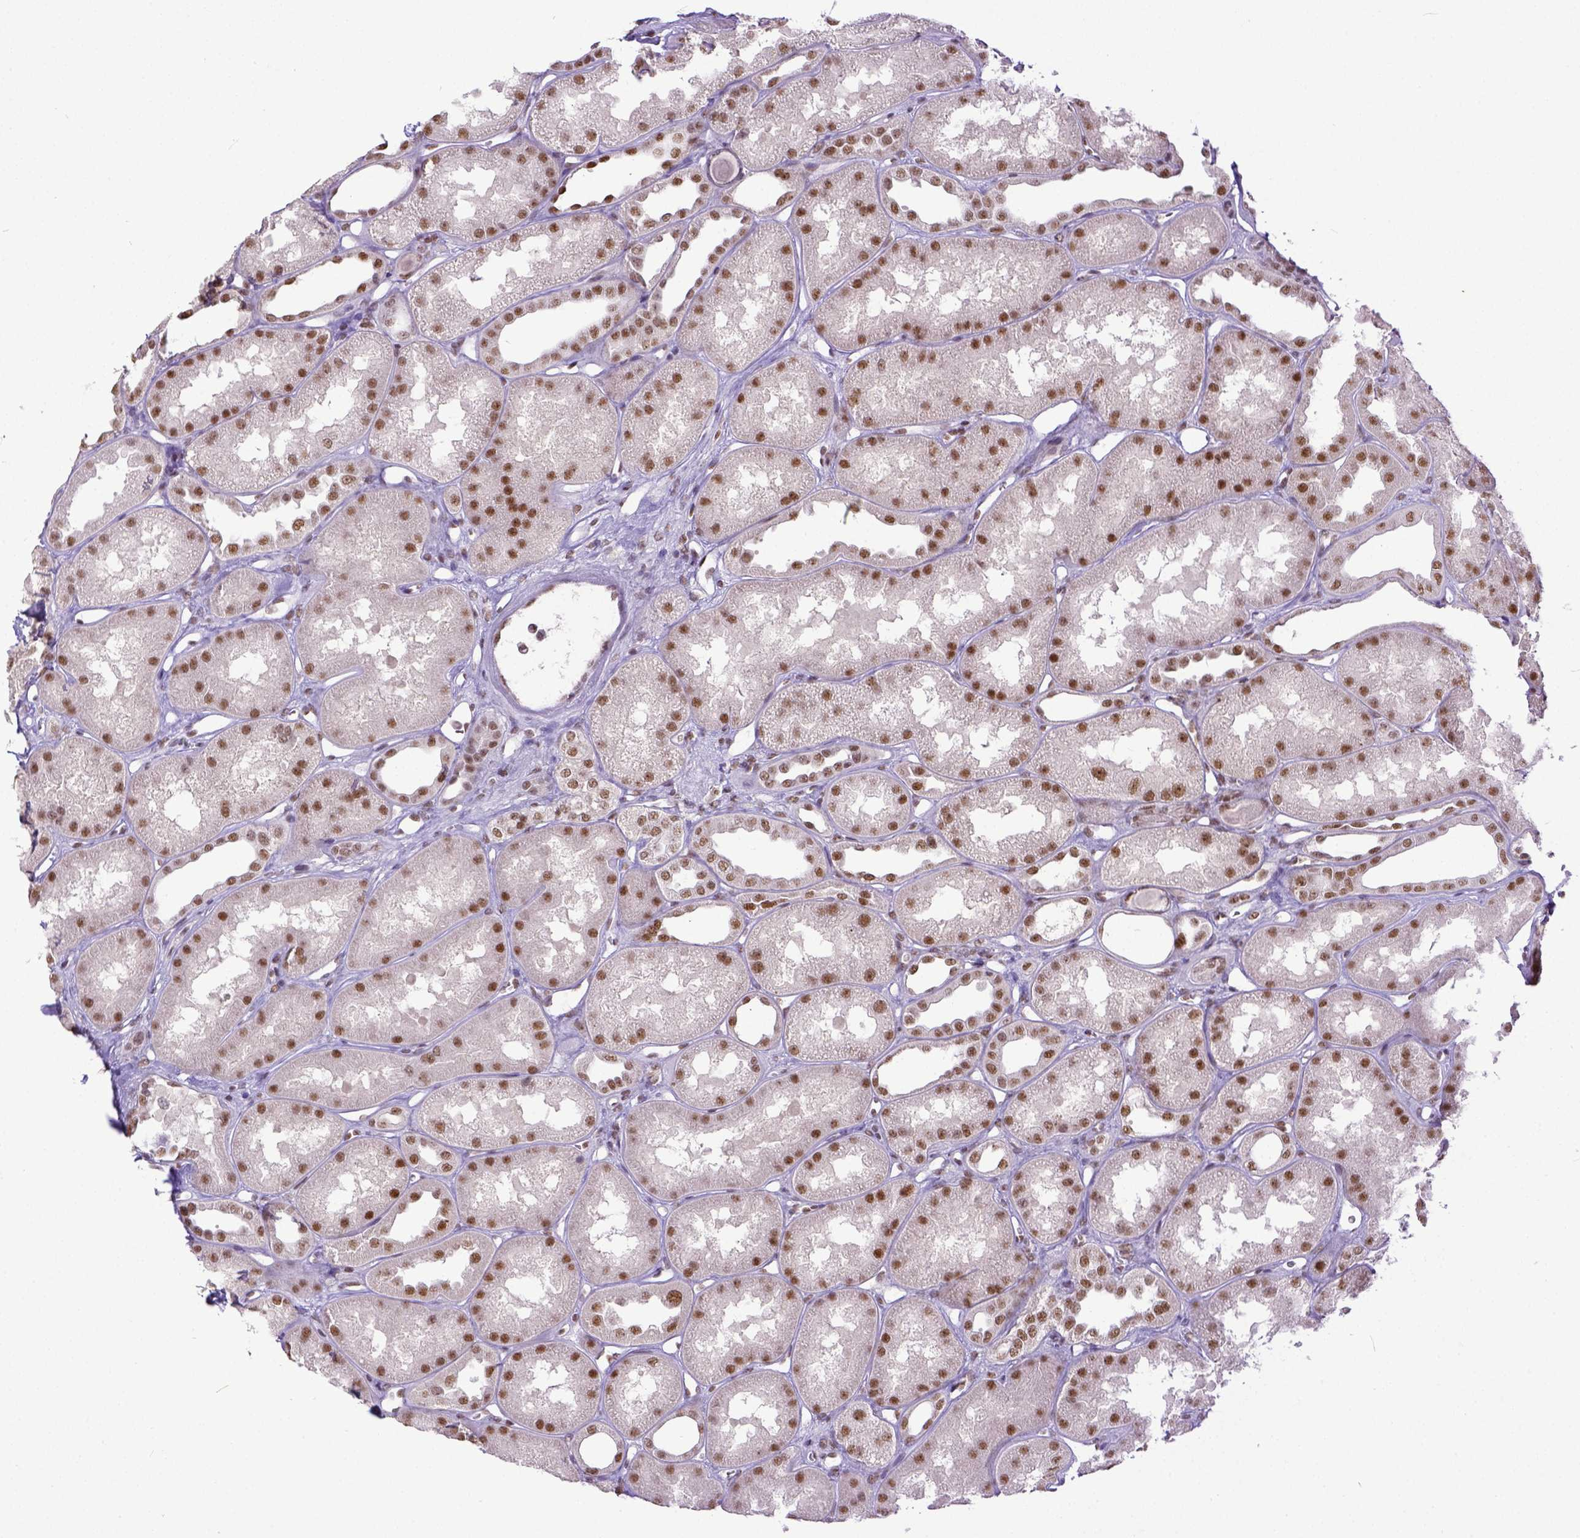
{"staining": {"intensity": "moderate", "quantity": "25%-75%", "location": "nuclear"}, "tissue": "kidney", "cell_type": "Cells in glomeruli", "image_type": "normal", "snomed": [{"axis": "morphology", "description": "Normal tissue, NOS"}, {"axis": "topography", "description": "Kidney"}], "caption": "Immunohistochemical staining of unremarkable human kidney shows medium levels of moderate nuclear positivity in about 25%-75% of cells in glomeruli.", "gene": "ERCC1", "patient": {"sex": "male", "age": 61}}